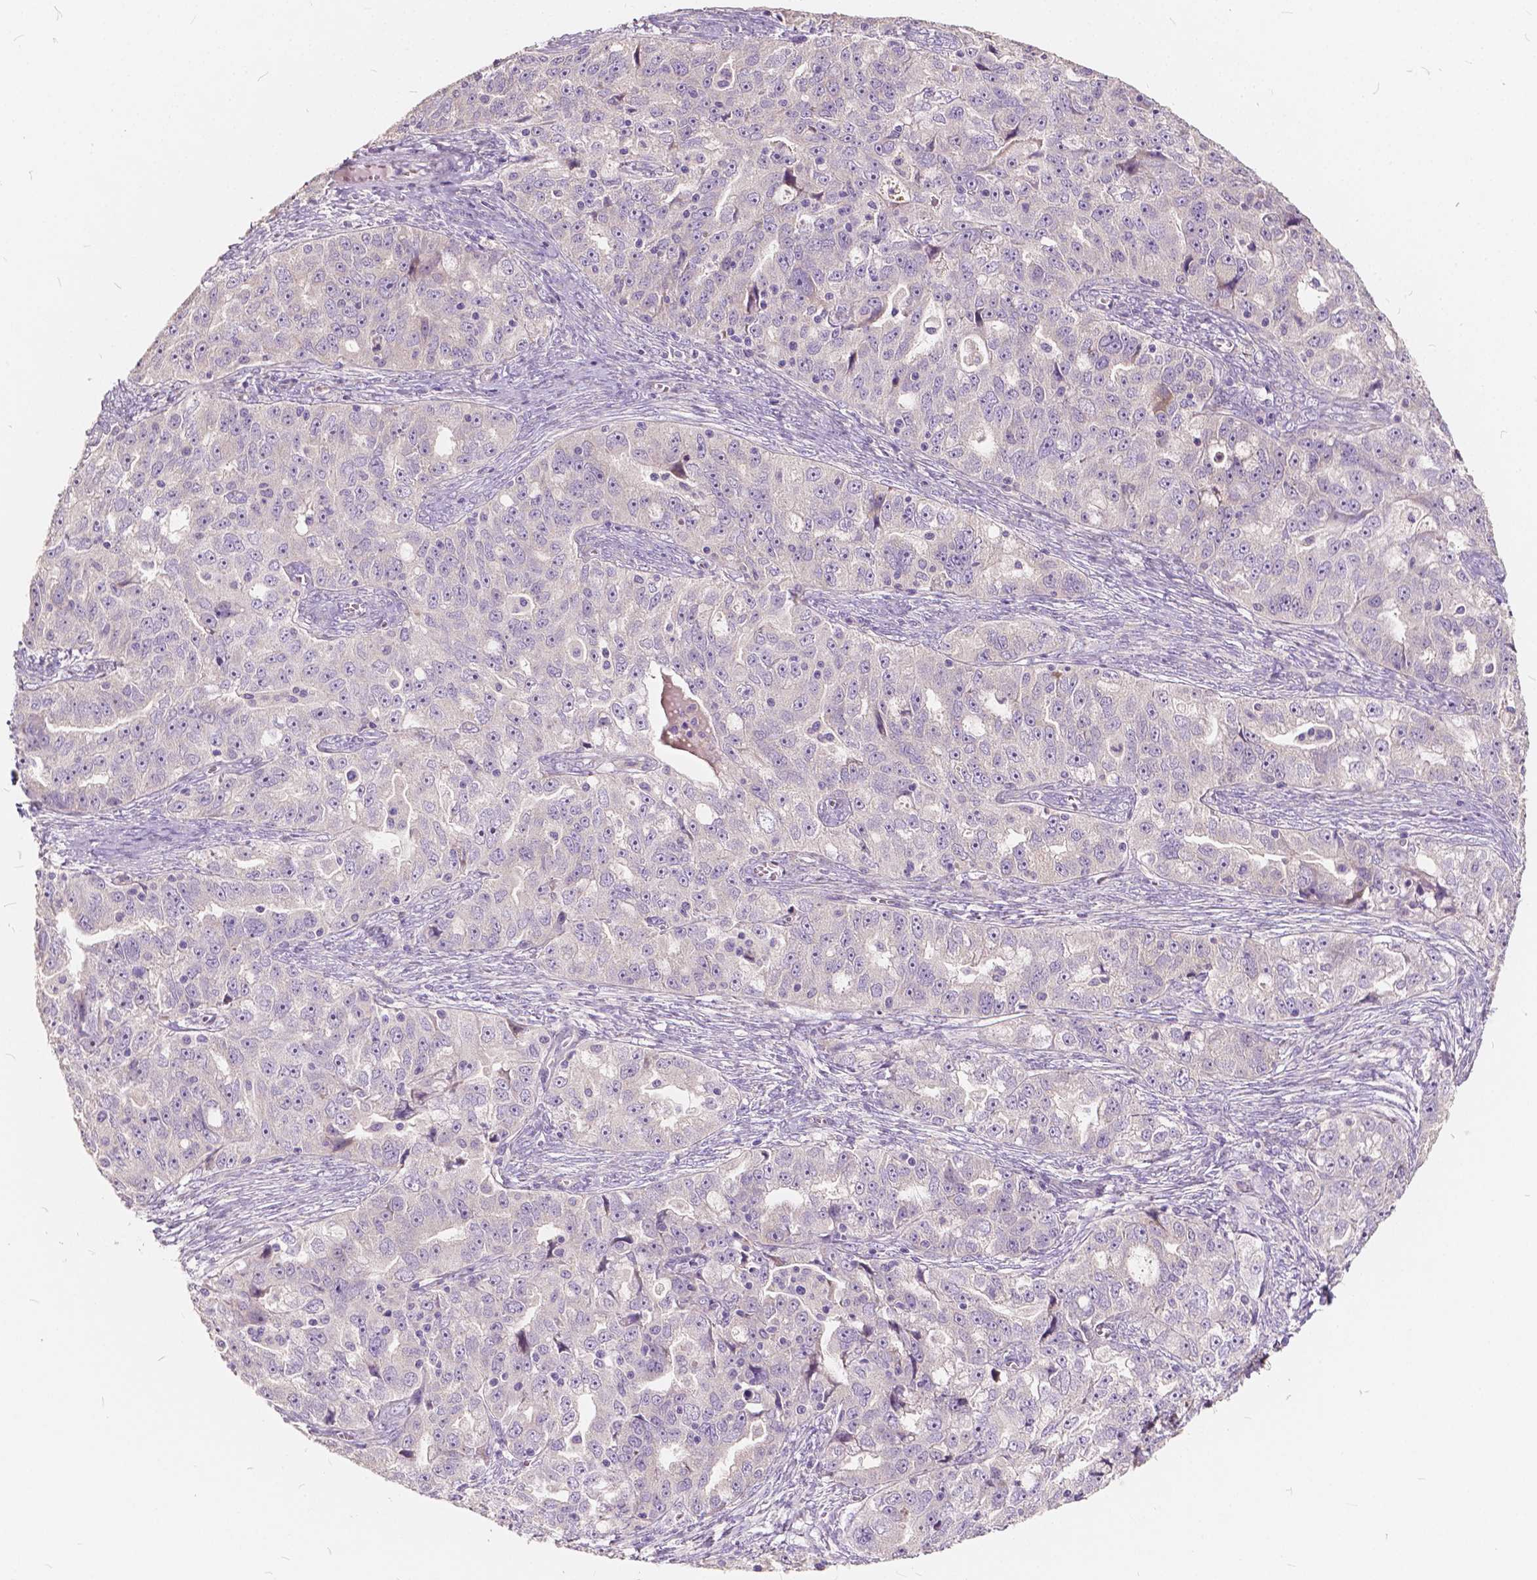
{"staining": {"intensity": "negative", "quantity": "none", "location": "none"}, "tissue": "ovarian cancer", "cell_type": "Tumor cells", "image_type": "cancer", "snomed": [{"axis": "morphology", "description": "Cystadenocarcinoma, serous, NOS"}, {"axis": "topography", "description": "Ovary"}], "caption": "Protein analysis of ovarian cancer (serous cystadenocarcinoma) demonstrates no significant positivity in tumor cells.", "gene": "SLC7A8", "patient": {"sex": "female", "age": 51}}